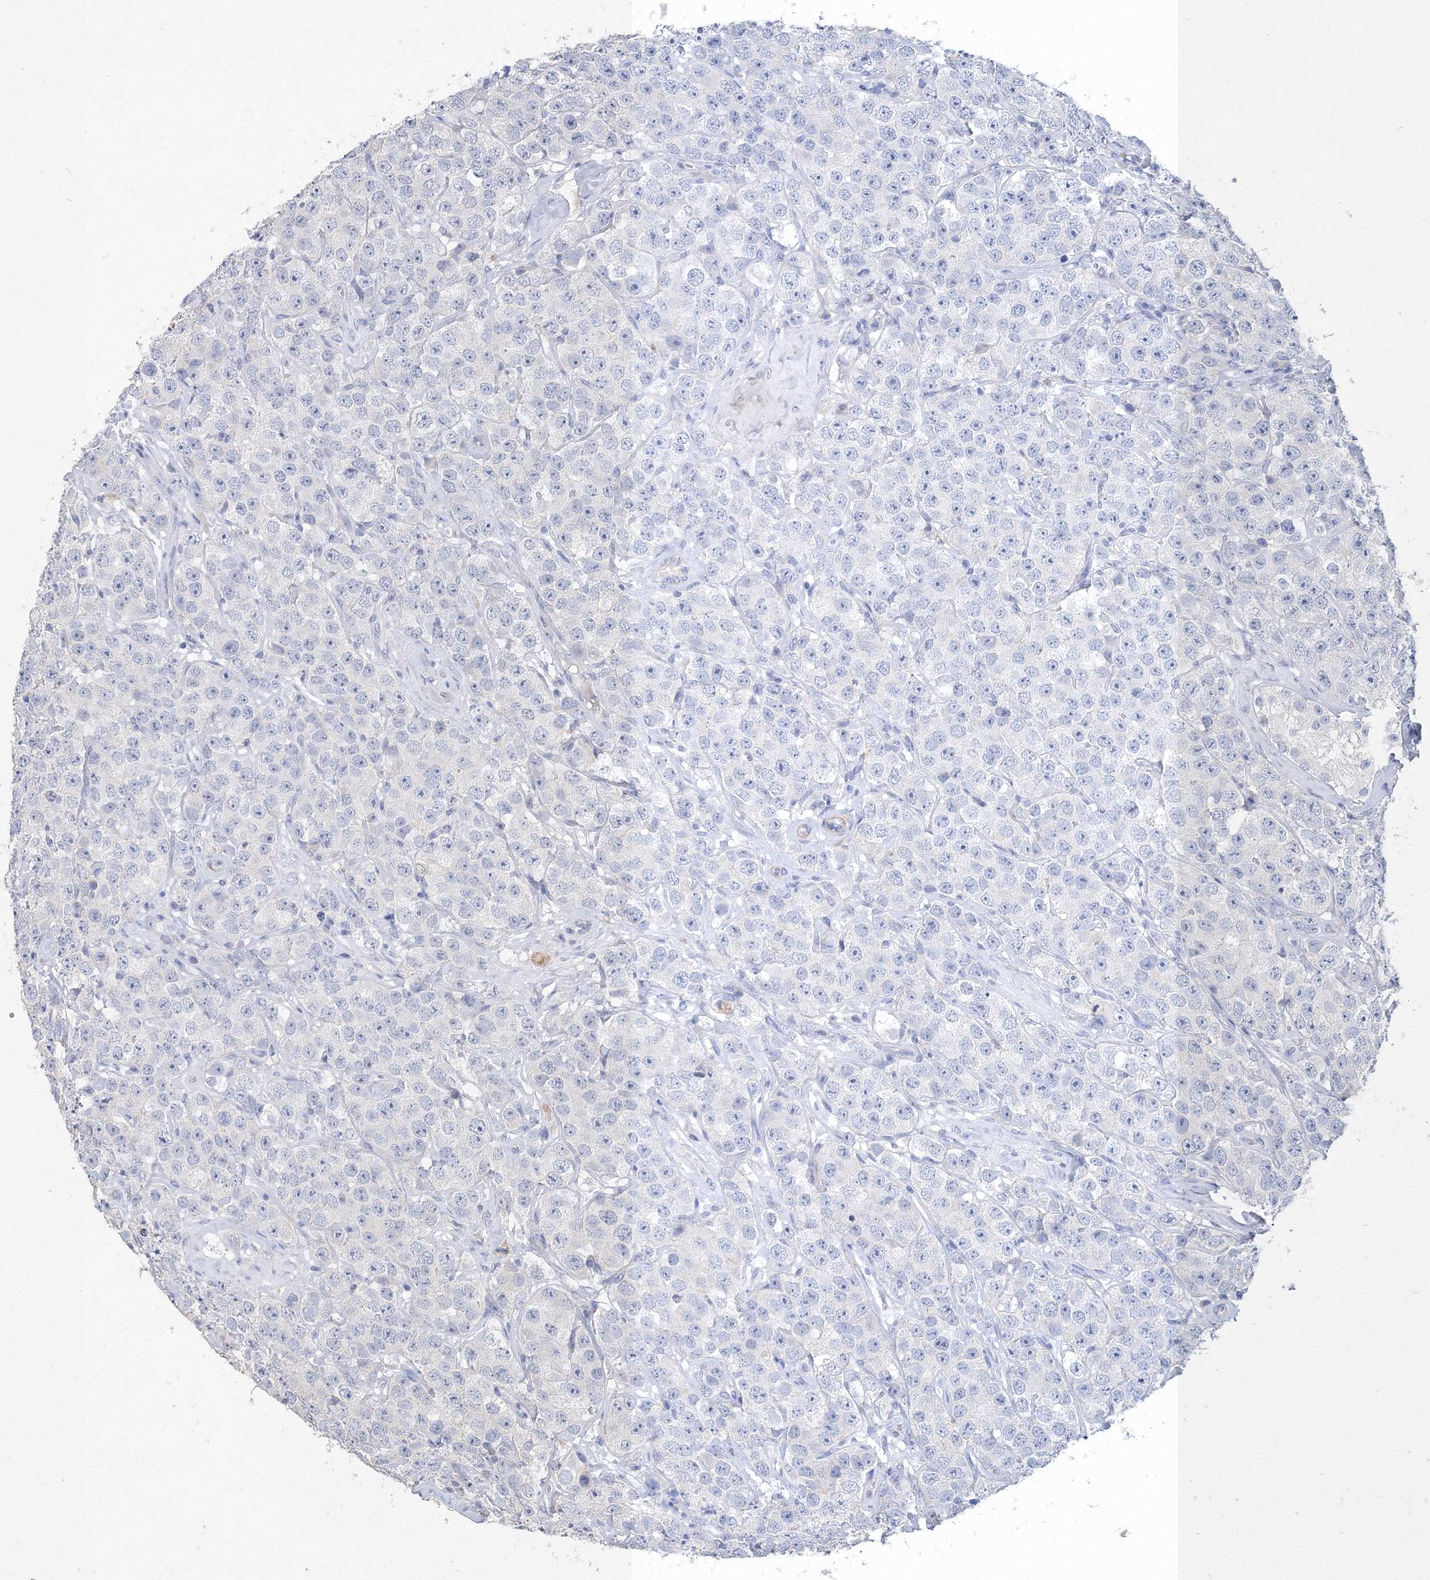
{"staining": {"intensity": "negative", "quantity": "none", "location": "none"}, "tissue": "testis cancer", "cell_type": "Tumor cells", "image_type": "cancer", "snomed": [{"axis": "morphology", "description": "Seminoma, NOS"}, {"axis": "topography", "description": "Testis"}], "caption": "DAB (3,3'-diaminobenzidine) immunohistochemical staining of testis seminoma displays no significant expression in tumor cells.", "gene": "OSBPL6", "patient": {"sex": "male", "age": 28}}